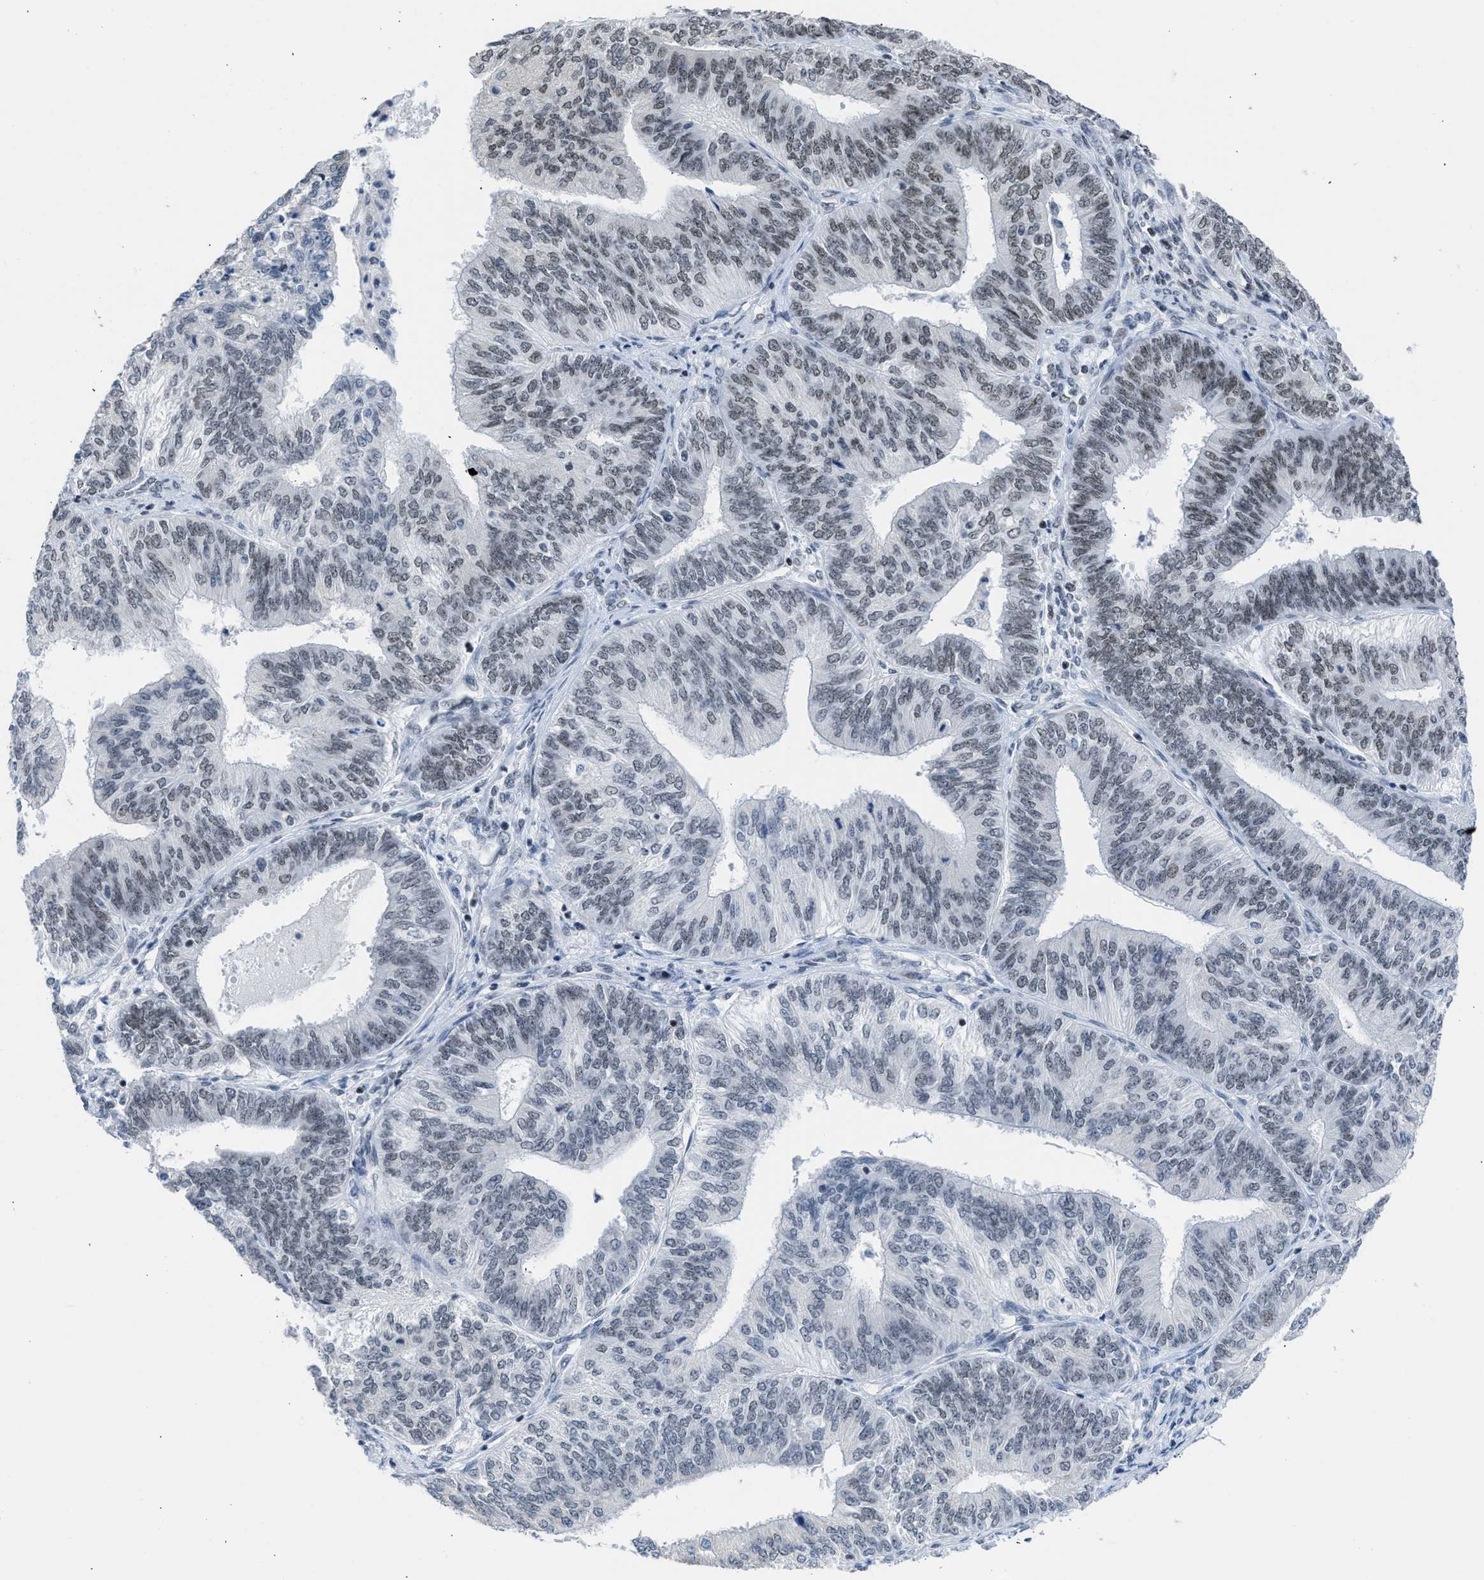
{"staining": {"intensity": "weak", "quantity": ">75%", "location": "nuclear"}, "tissue": "endometrial cancer", "cell_type": "Tumor cells", "image_type": "cancer", "snomed": [{"axis": "morphology", "description": "Adenocarcinoma, NOS"}, {"axis": "topography", "description": "Endometrium"}], "caption": "Endometrial cancer was stained to show a protein in brown. There is low levels of weak nuclear staining in approximately >75% of tumor cells.", "gene": "TERF2IP", "patient": {"sex": "female", "age": 58}}